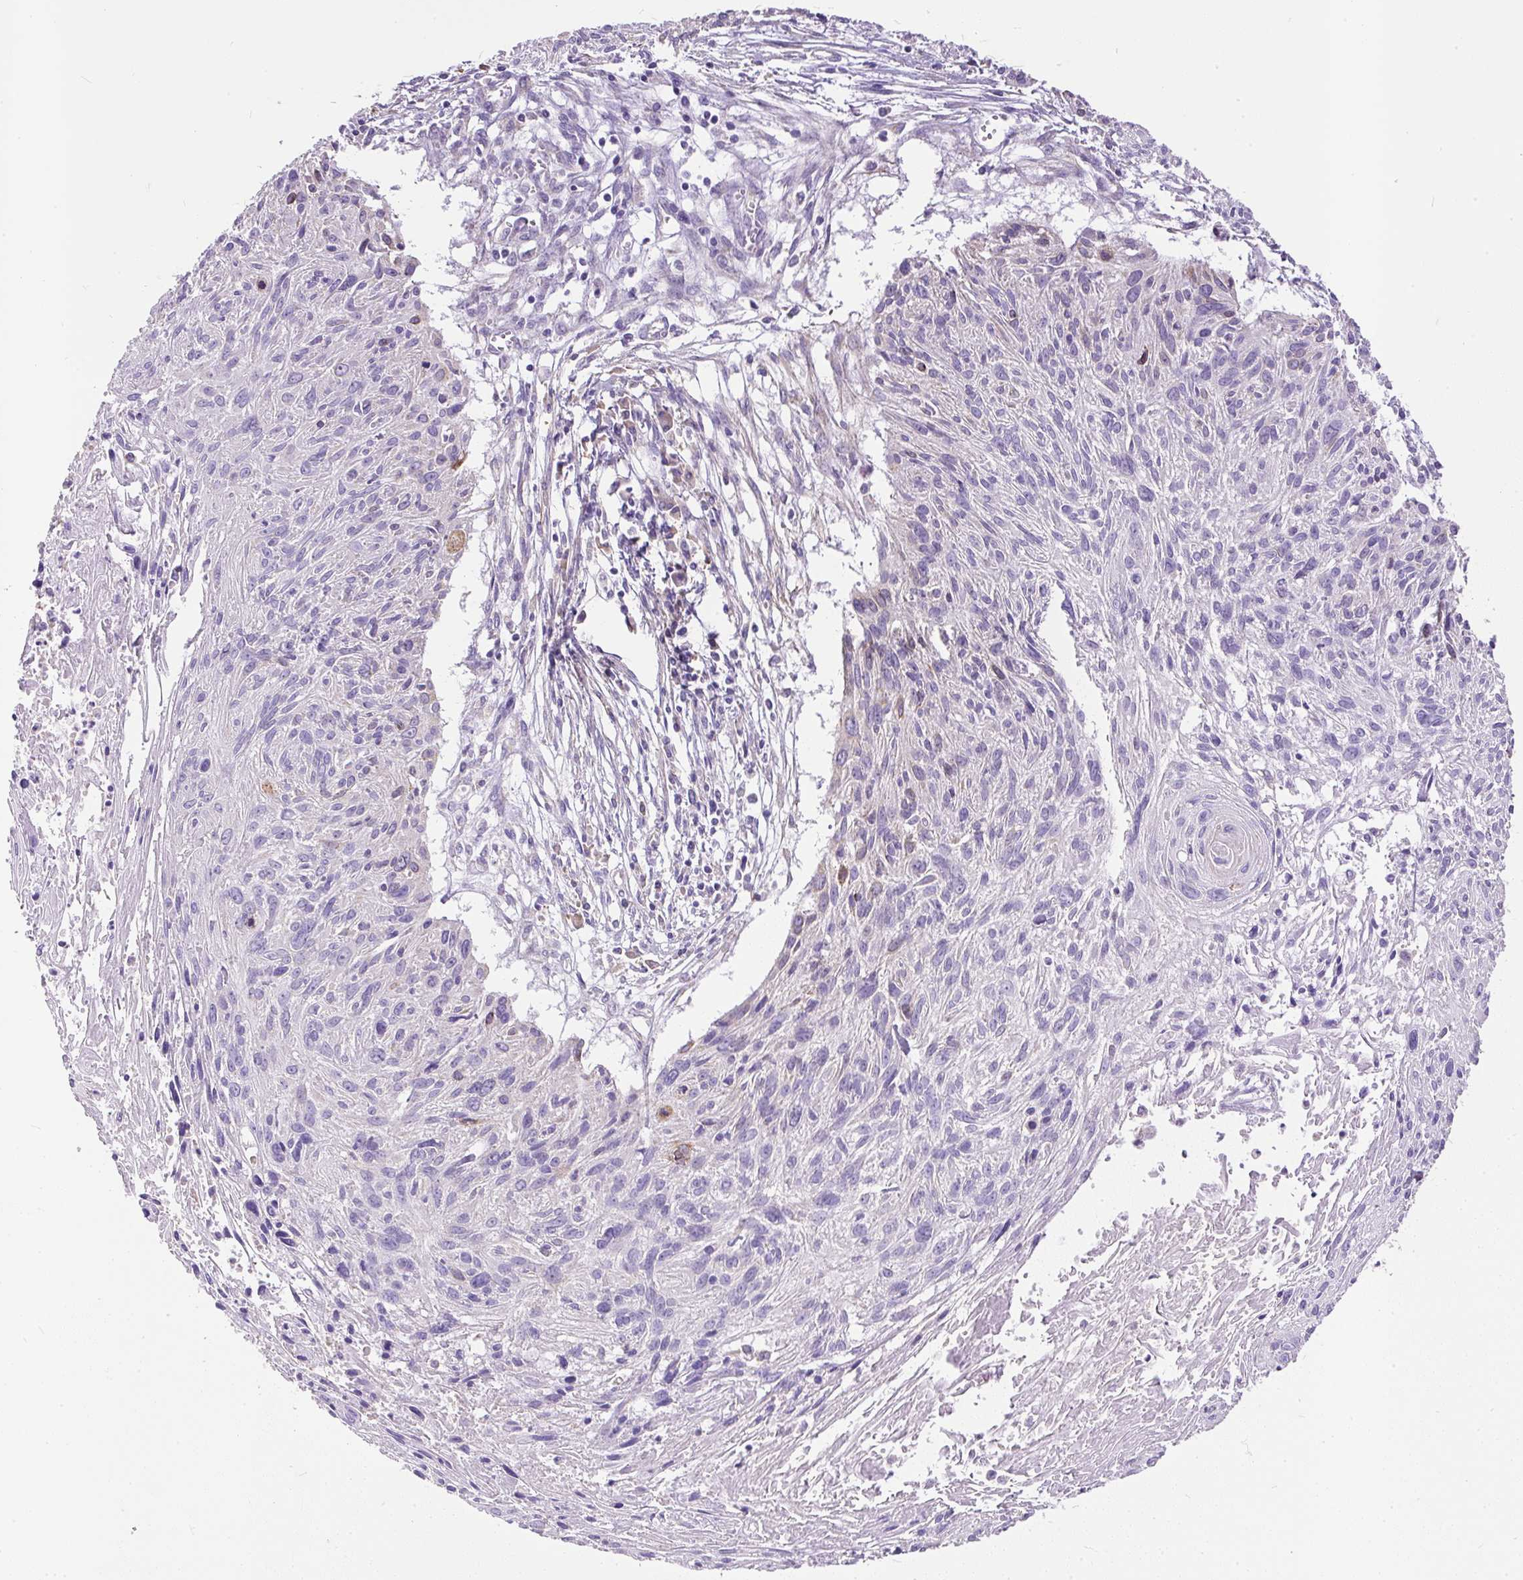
{"staining": {"intensity": "negative", "quantity": "none", "location": "none"}, "tissue": "cervical cancer", "cell_type": "Tumor cells", "image_type": "cancer", "snomed": [{"axis": "morphology", "description": "Squamous cell carcinoma, NOS"}, {"axis": "topography", "description": "Cervix"}], "caption": "Immunohistochemistry (IHC) of squamous cell carcinoma (cervical) demonstrates no staining in tumor cells. (Brightfield microscopy of DAB (3,3'-diaminobenzidine) IHC at high magnification).", "gene": "GBX1", "patient": {"sex": "female", "age": 51}}